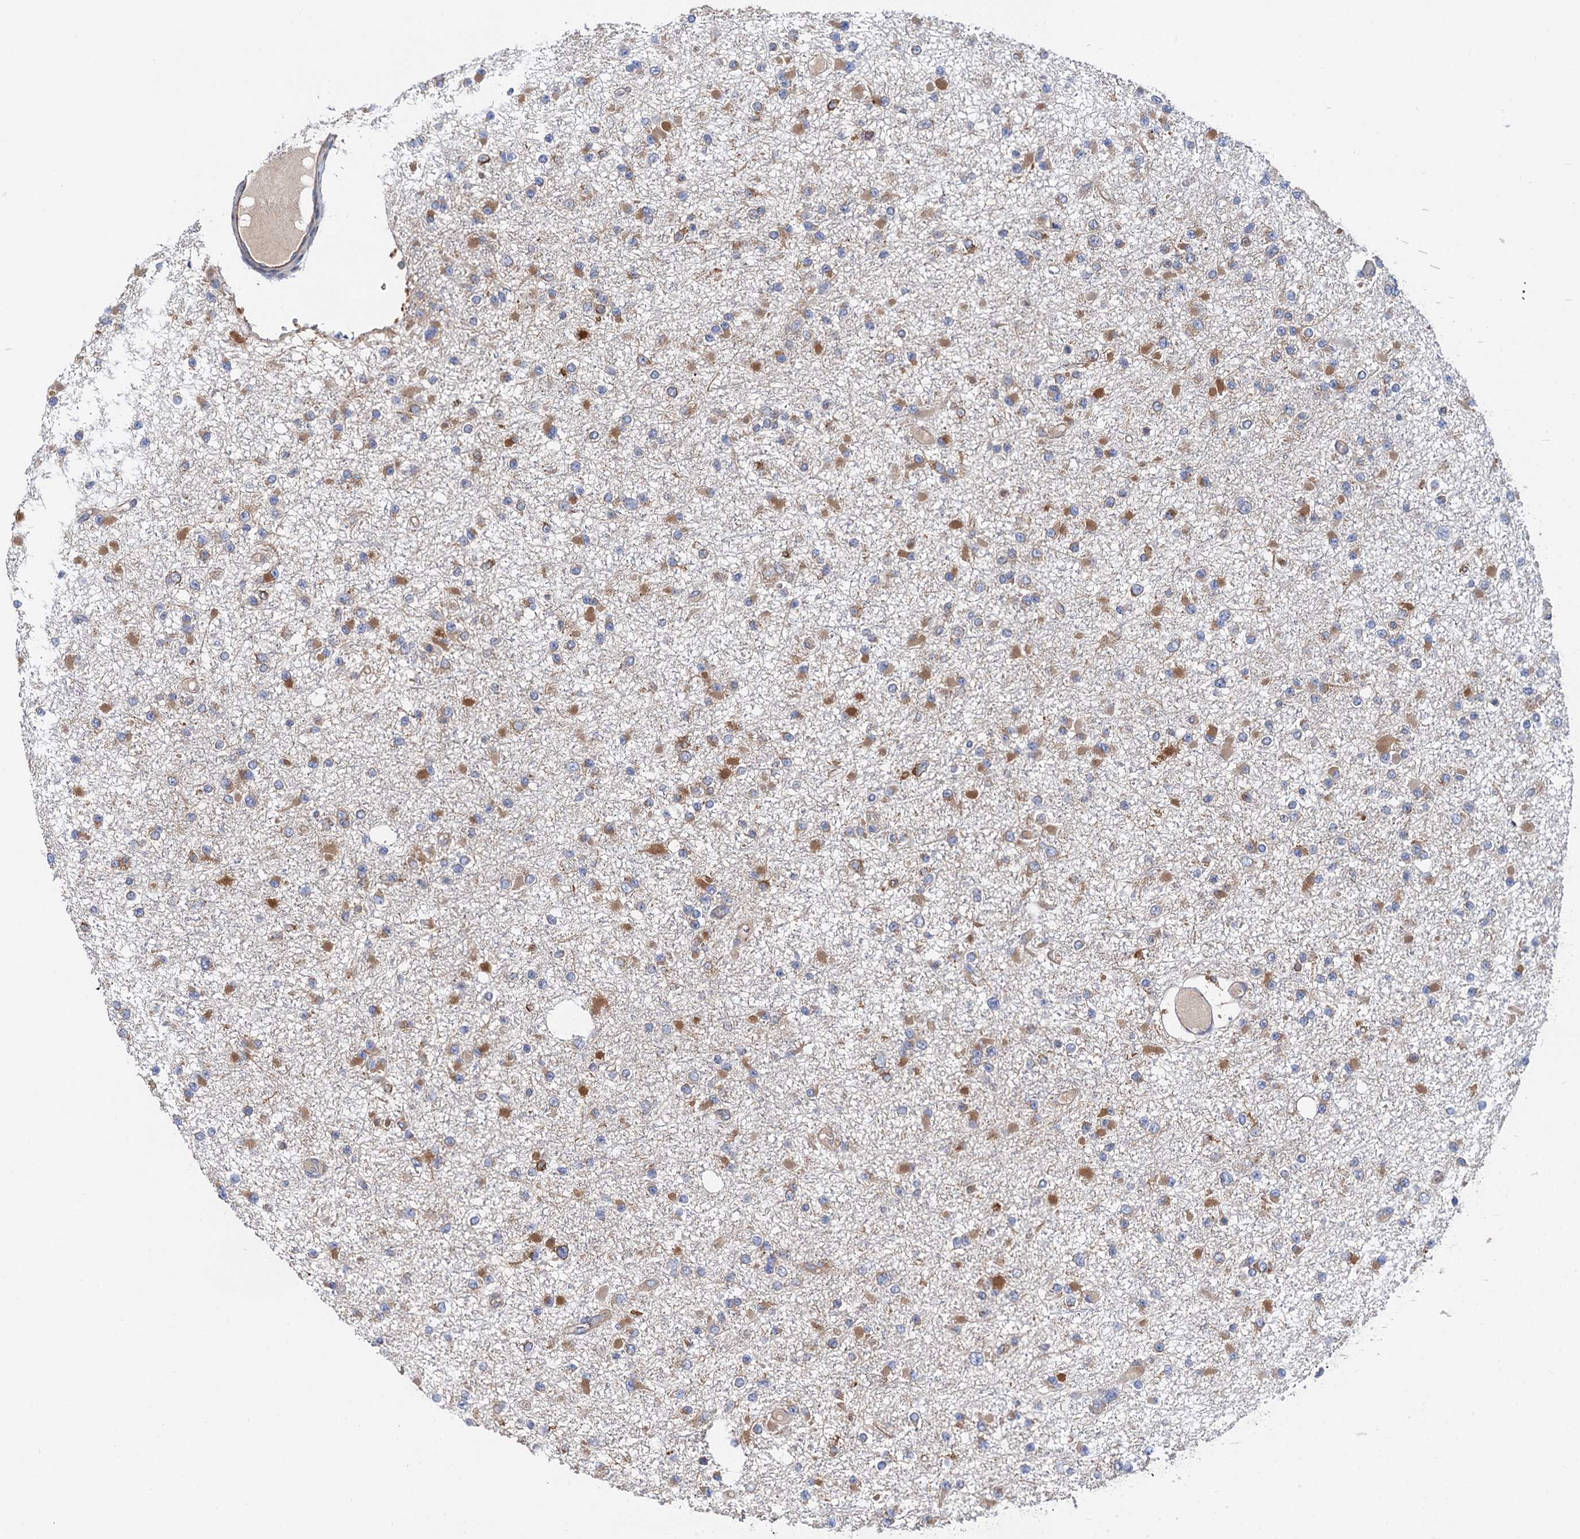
{"staining": {"intensity": "moderate", "quantity": "25%-75%", "location": "cytoplasmic/membranous"}, "tissue": "glioma", "cell_type": "Tumor cells", "image_type": "cancer", "snomed": [{"axis": "morphology", "description": "Glioma, malignant, Low grade"}, {"axis": "topography", "description": "Brain"}], "caption": "Tumor cells reveal medium levels of moderate cytoplasmic/membranous expression in about 25%-75% of cells in human glioma.", "gene": "MRPL48", "patient": {"sex": "female", "age": 22}}